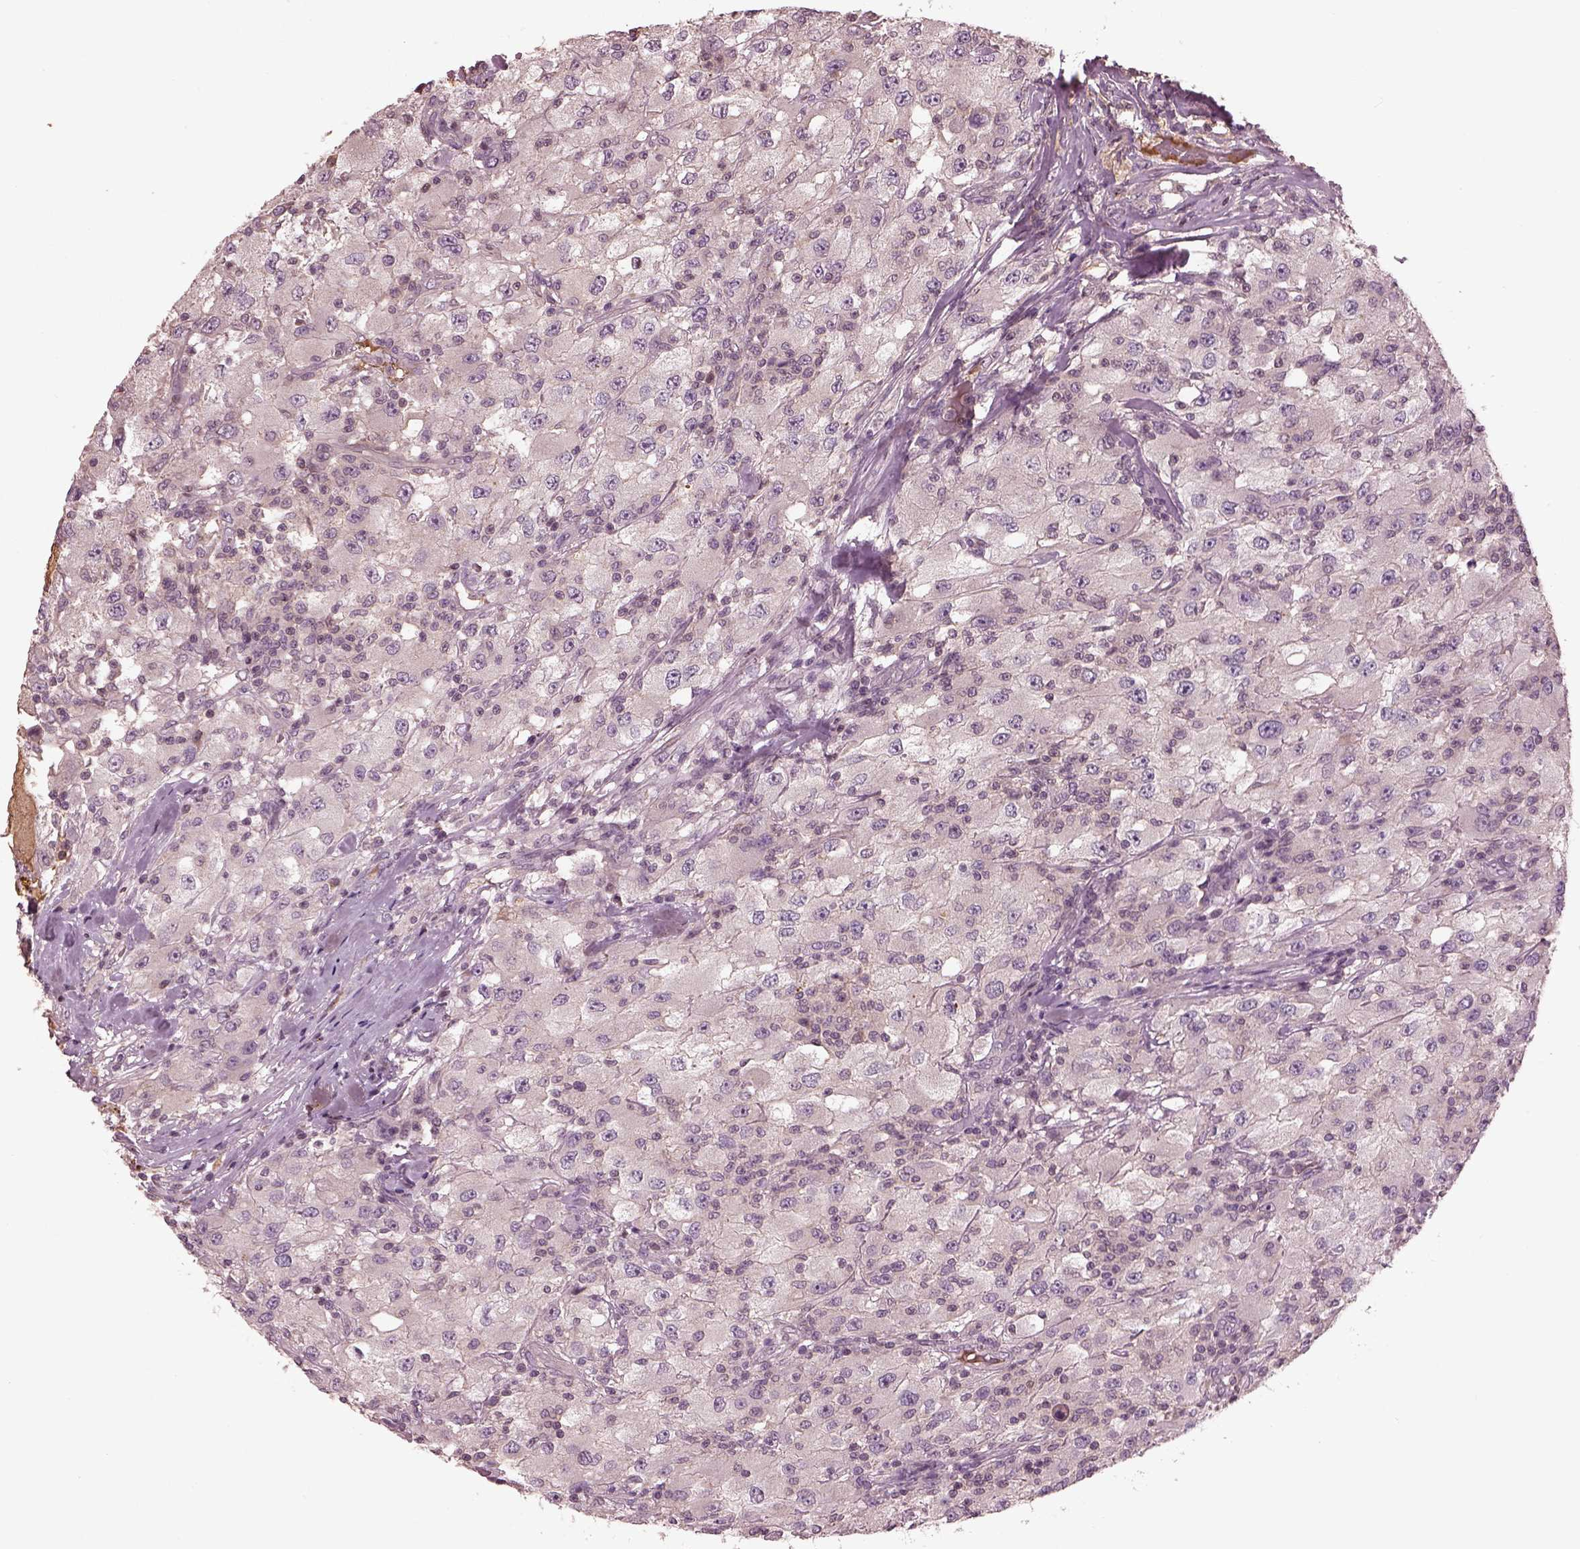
{"staining": {"intensity": "negative", "quantity": "none", "location": "none"}, "tissue": "renal cancer", "cell_type": "Tumor cells", "image_type": "cancer", "snomed": [{"axis": "morphology", "description": "Adenocarcinoma, NOS"}, {"axis": "topography", "description": "Kidney"}], "caption": "High power microscopy micrograph of an IHC micrograph of renal adenocarcinoma, revealing no significant staining in tumor cells.", "gene": "PTX4", "patient": {"sex": "female", "age": 67}}